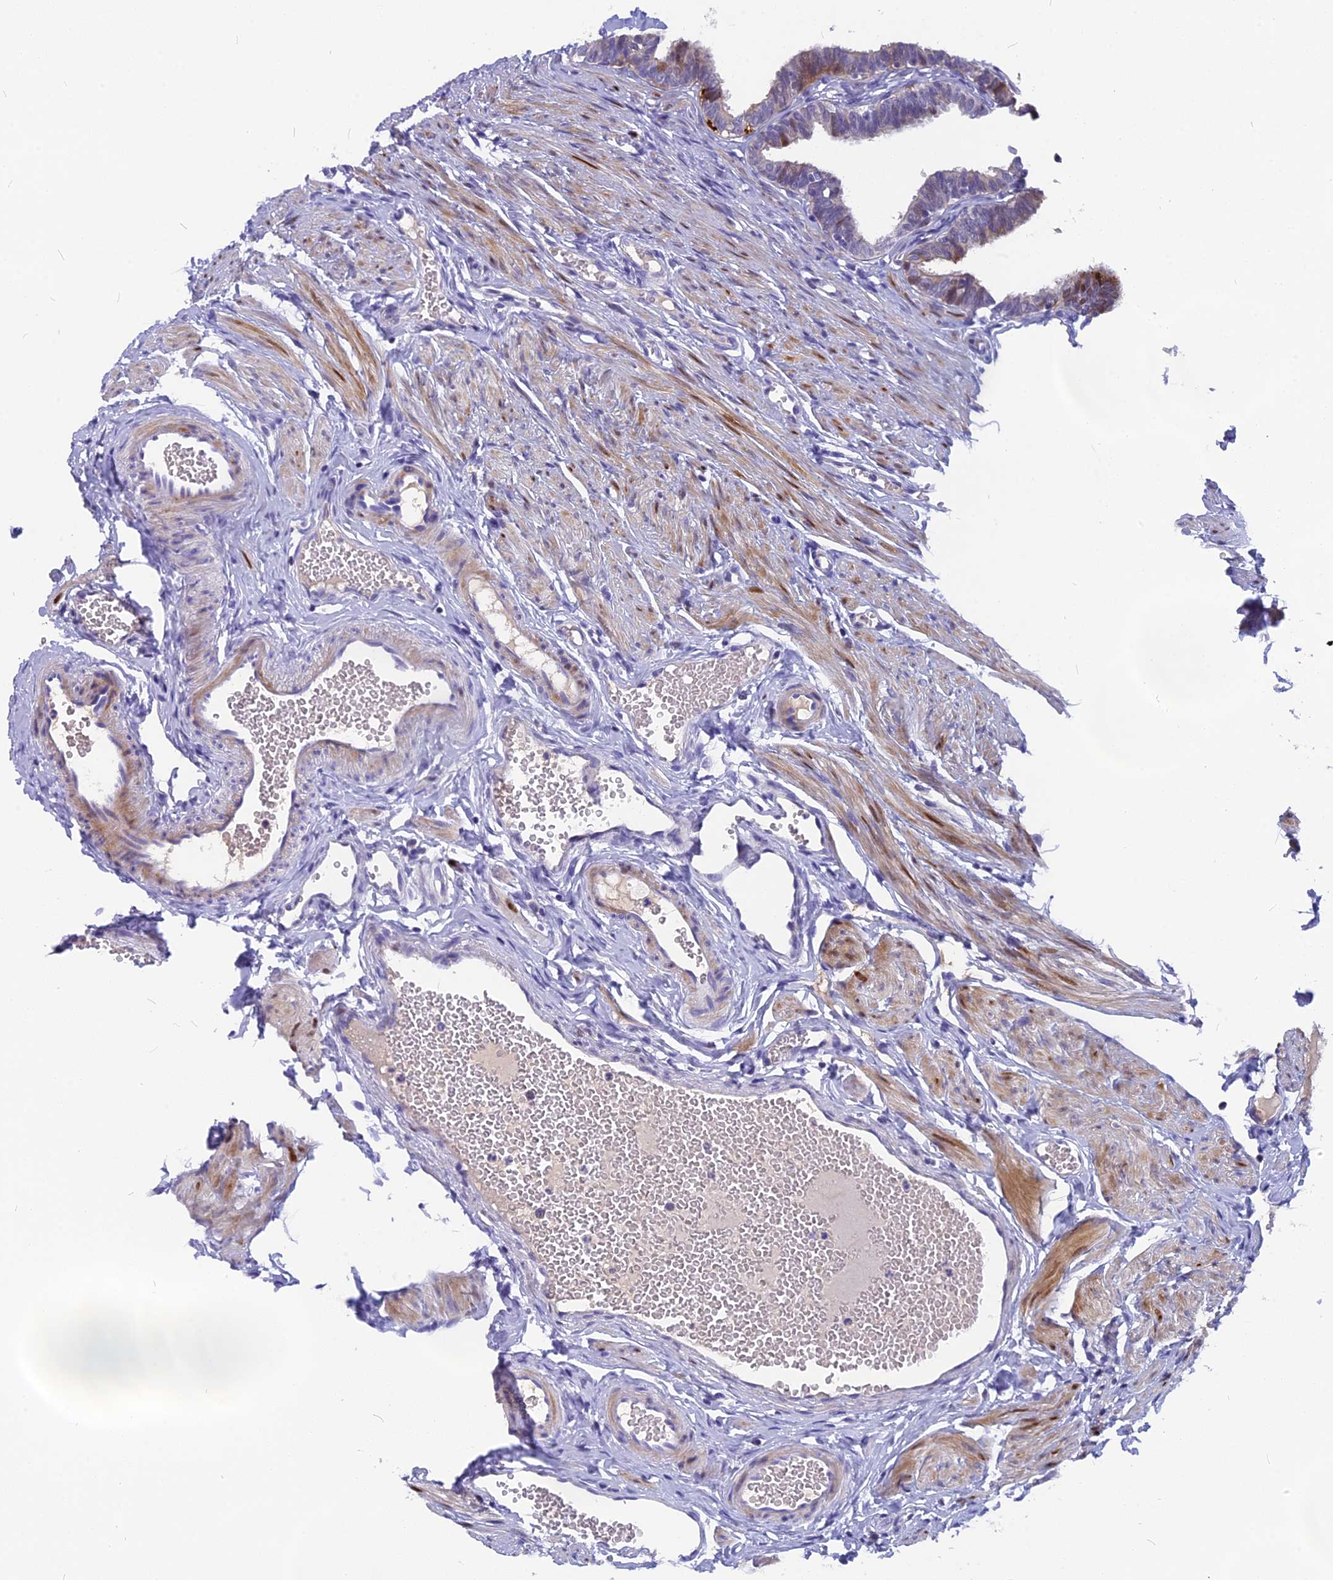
{"staining": {"intensity": "moderate", "quantity": "<25%", "location": "cytoplasmic/membranous,nuclear"}, "tissue": "fallopian tube", "cell_type": "Glandular cells", "image_type": "normal", "snomed": [{"axis": "morphology", "description": "Normal tissue, NOS"}, {"axis": "topography", "description": "Fallopian tube"}, {"axis": "topography", "description": "Ovary"}], "caption": "The micrograph displays a brown stain indicating the presence of a protein in the cytoplasmic/membranous,nuclear of glandular cells in fallopian tube. Immunohistochemistry stains the protein in brown and the nuclei are stained blue.", "gene": "NKPD1", "patient": {"sex": "female", "age": 23}}